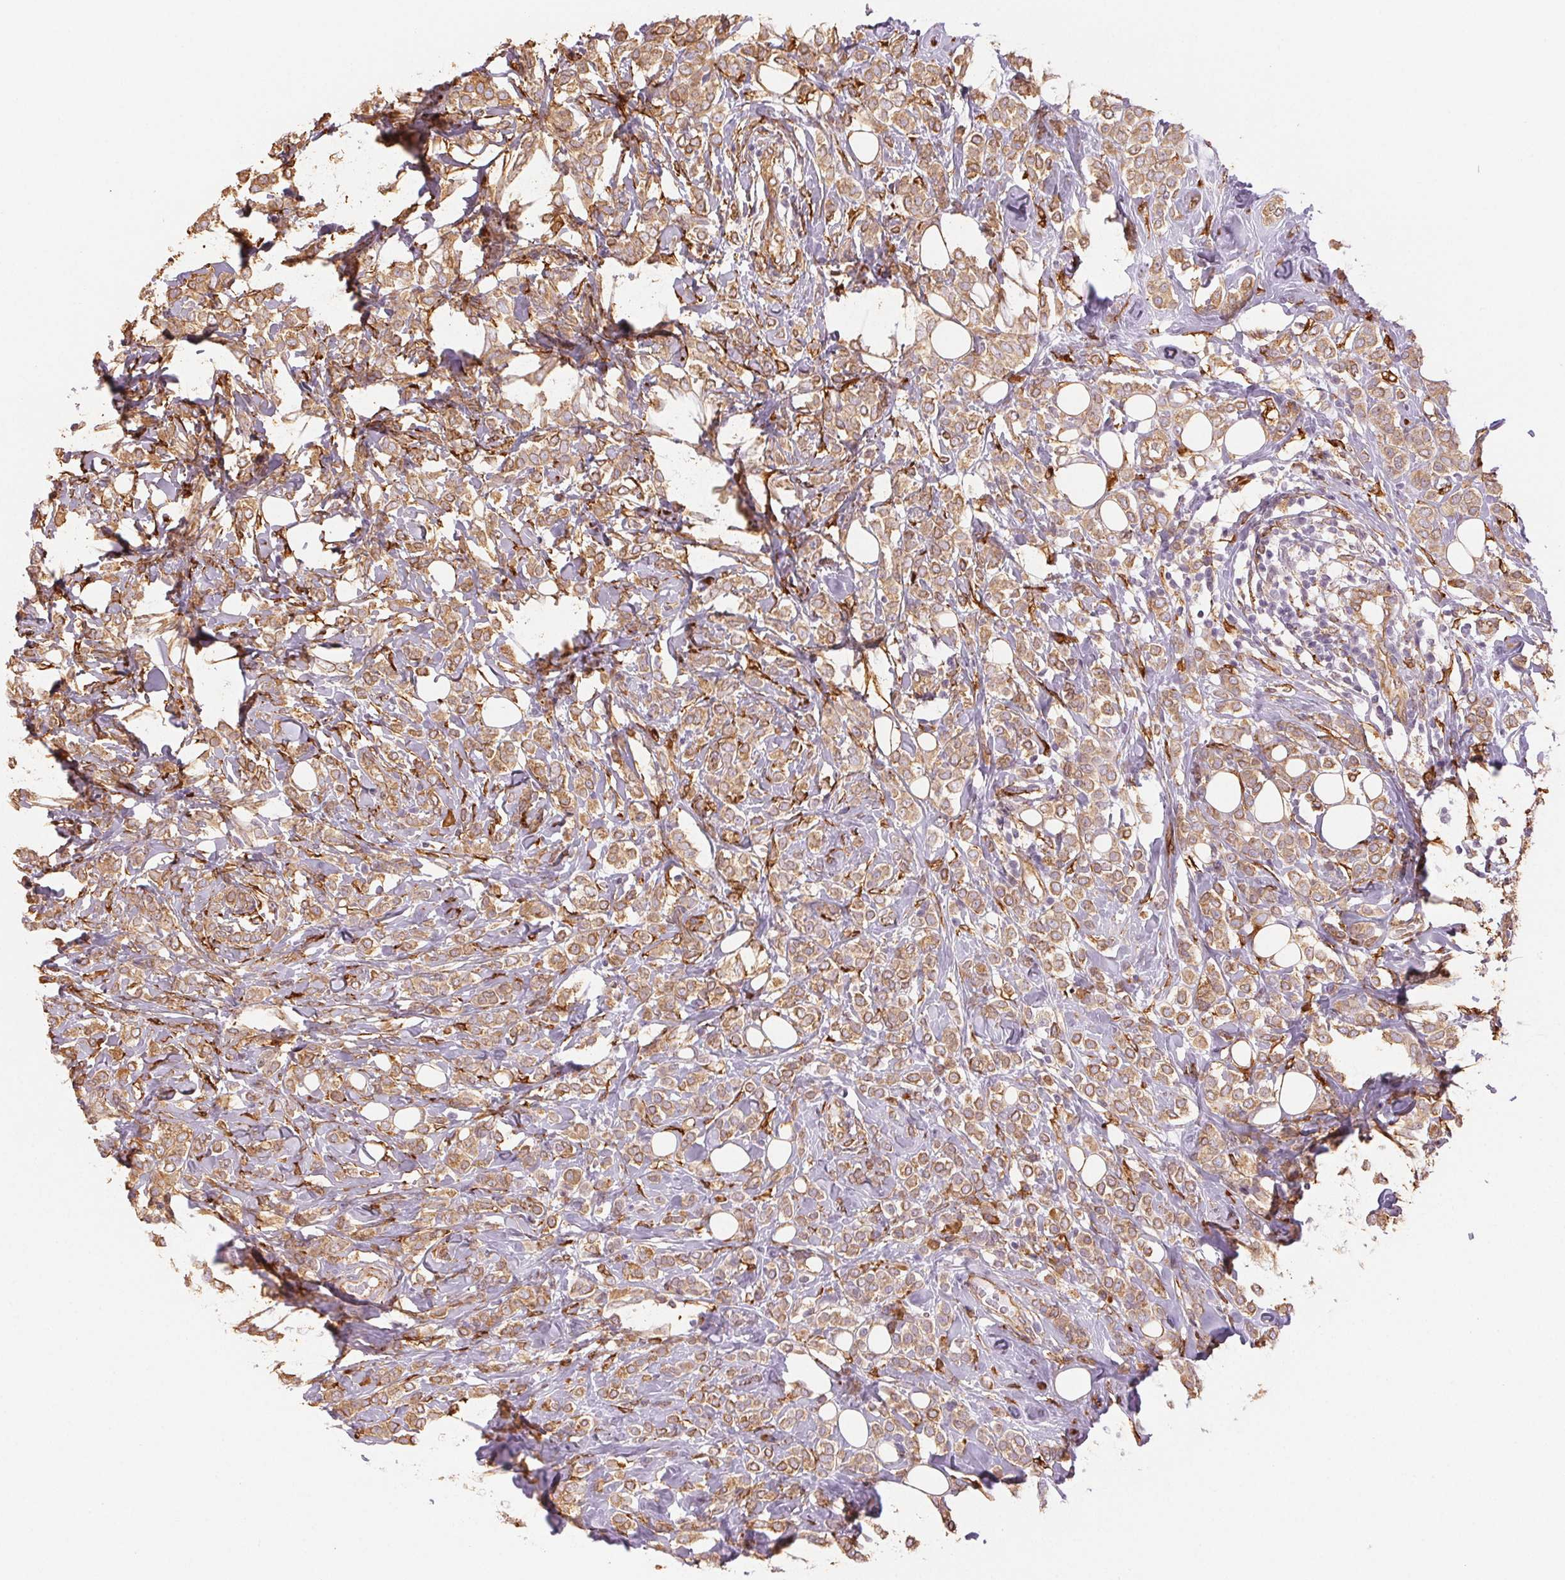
{"staining": {"intensity": "moderate", "quantity": ">75%", "location": "cytoplasmic/membranous"}, "tissue": "breast cancer", "cell_type": "Tumor cells", "image_type": "cancer", "snomed": [{"axis": "morphology", "description": "Lobular carcinoma"}, {"axis": "topography", "description": "Breast"}], "caption": "Breast cancer stained with DAB immunohistochemistry exhibits medium levels of moderate cytoplasmic/membranous expression in approximately >75% of tumor cells.", "gene": "RCN3", "patient": {"sex": "female", "age": 49}}